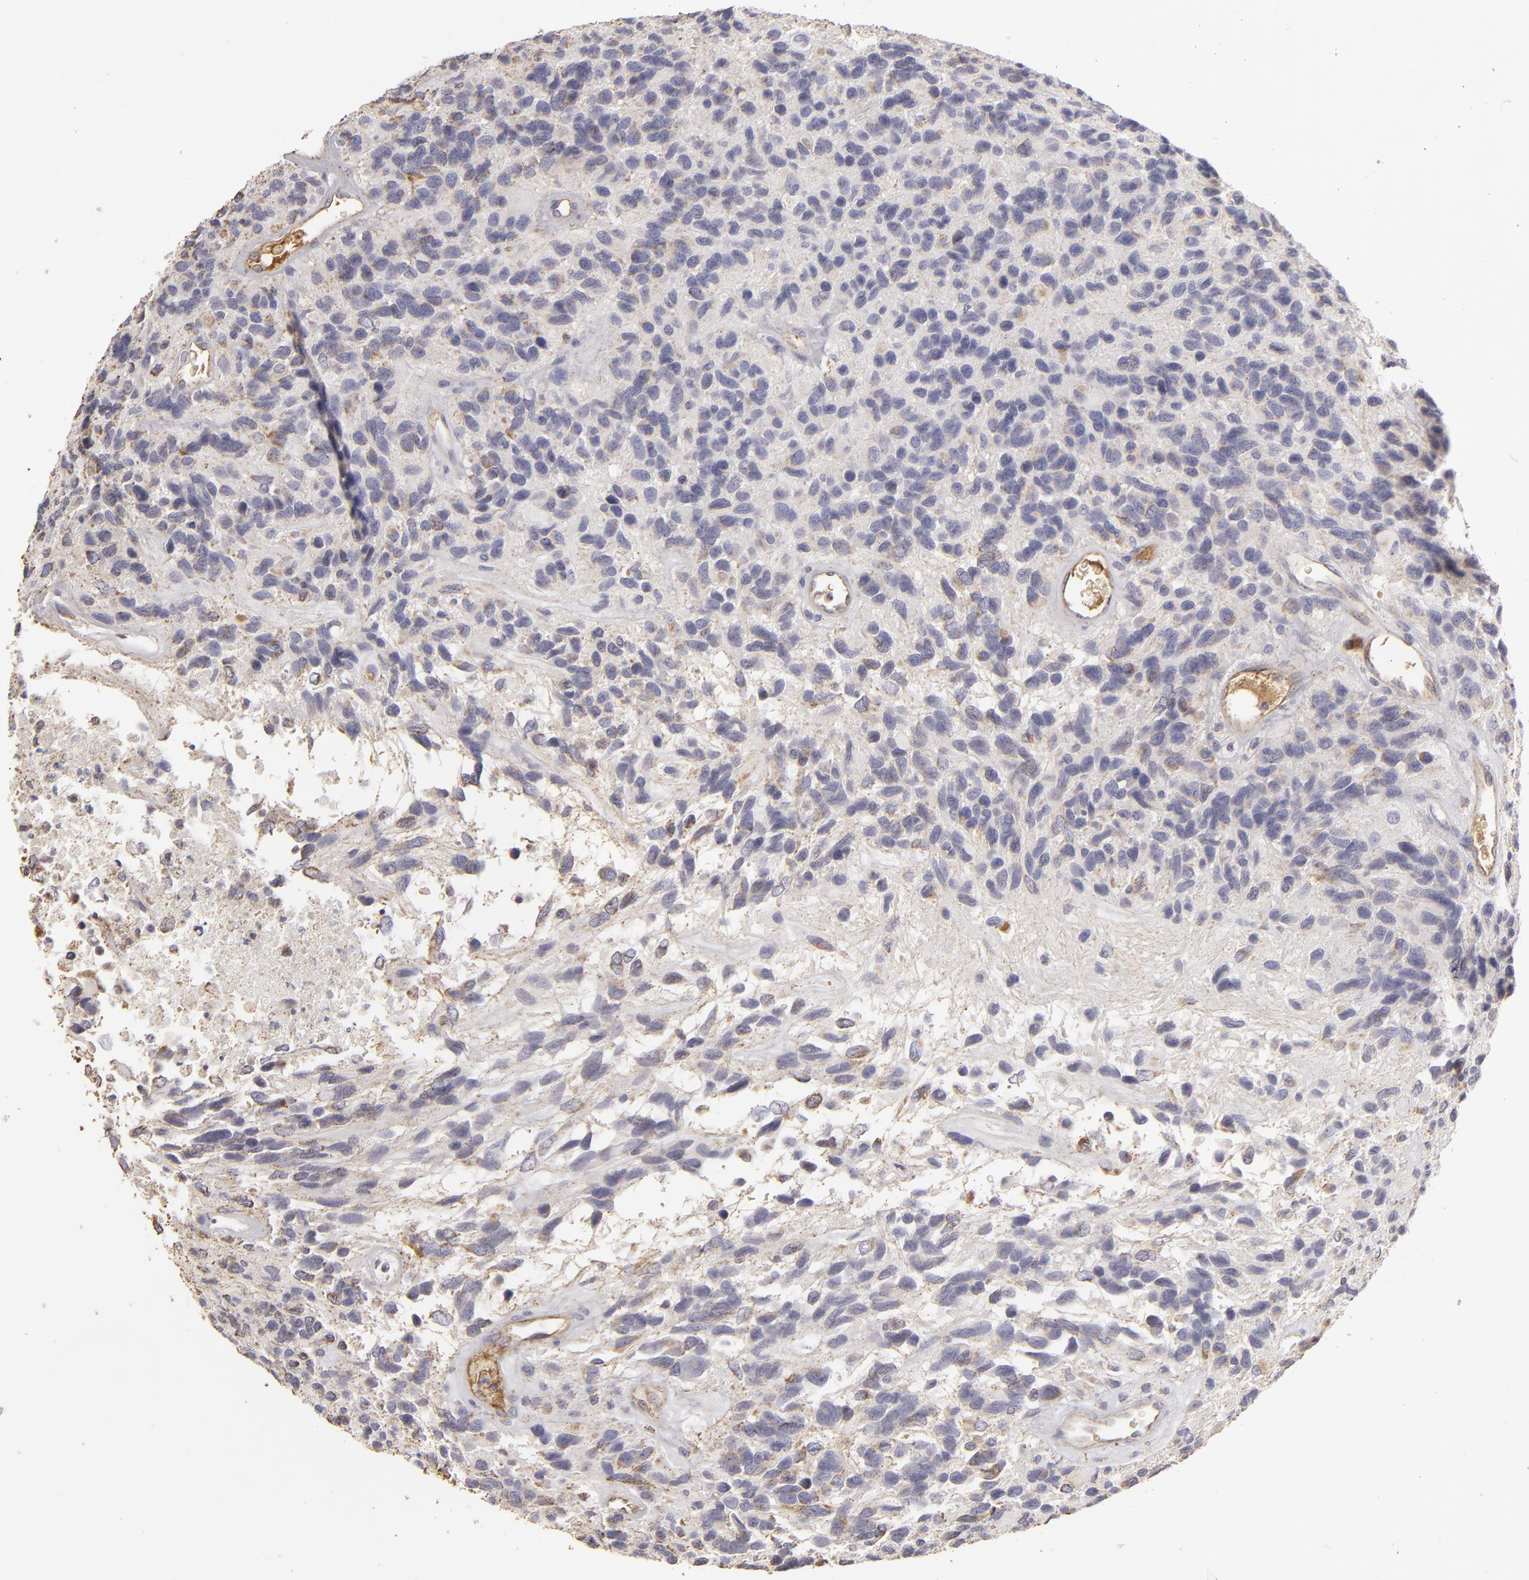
{"staining": {"intensity": "weak", "quantity": "<25%", "location": "cytoplasmic/membranous"}, "tissue": "glioma", "cell_type": "Tumor cells", "image_type": "cancer", "snomed": [{"axis": "morphology", "description": "Glioma, malignant, High grade"}, {"axis": "topography", "description": "Brain"}], "caption": "An image of human glioma is negative for staining in tumor cells. (DAB (3,3'-diaminobenzidine) immunohistochemistry (IHC), high magnification).", "gene": "CFB", "patient": {"sex": "male", "age": 77}}